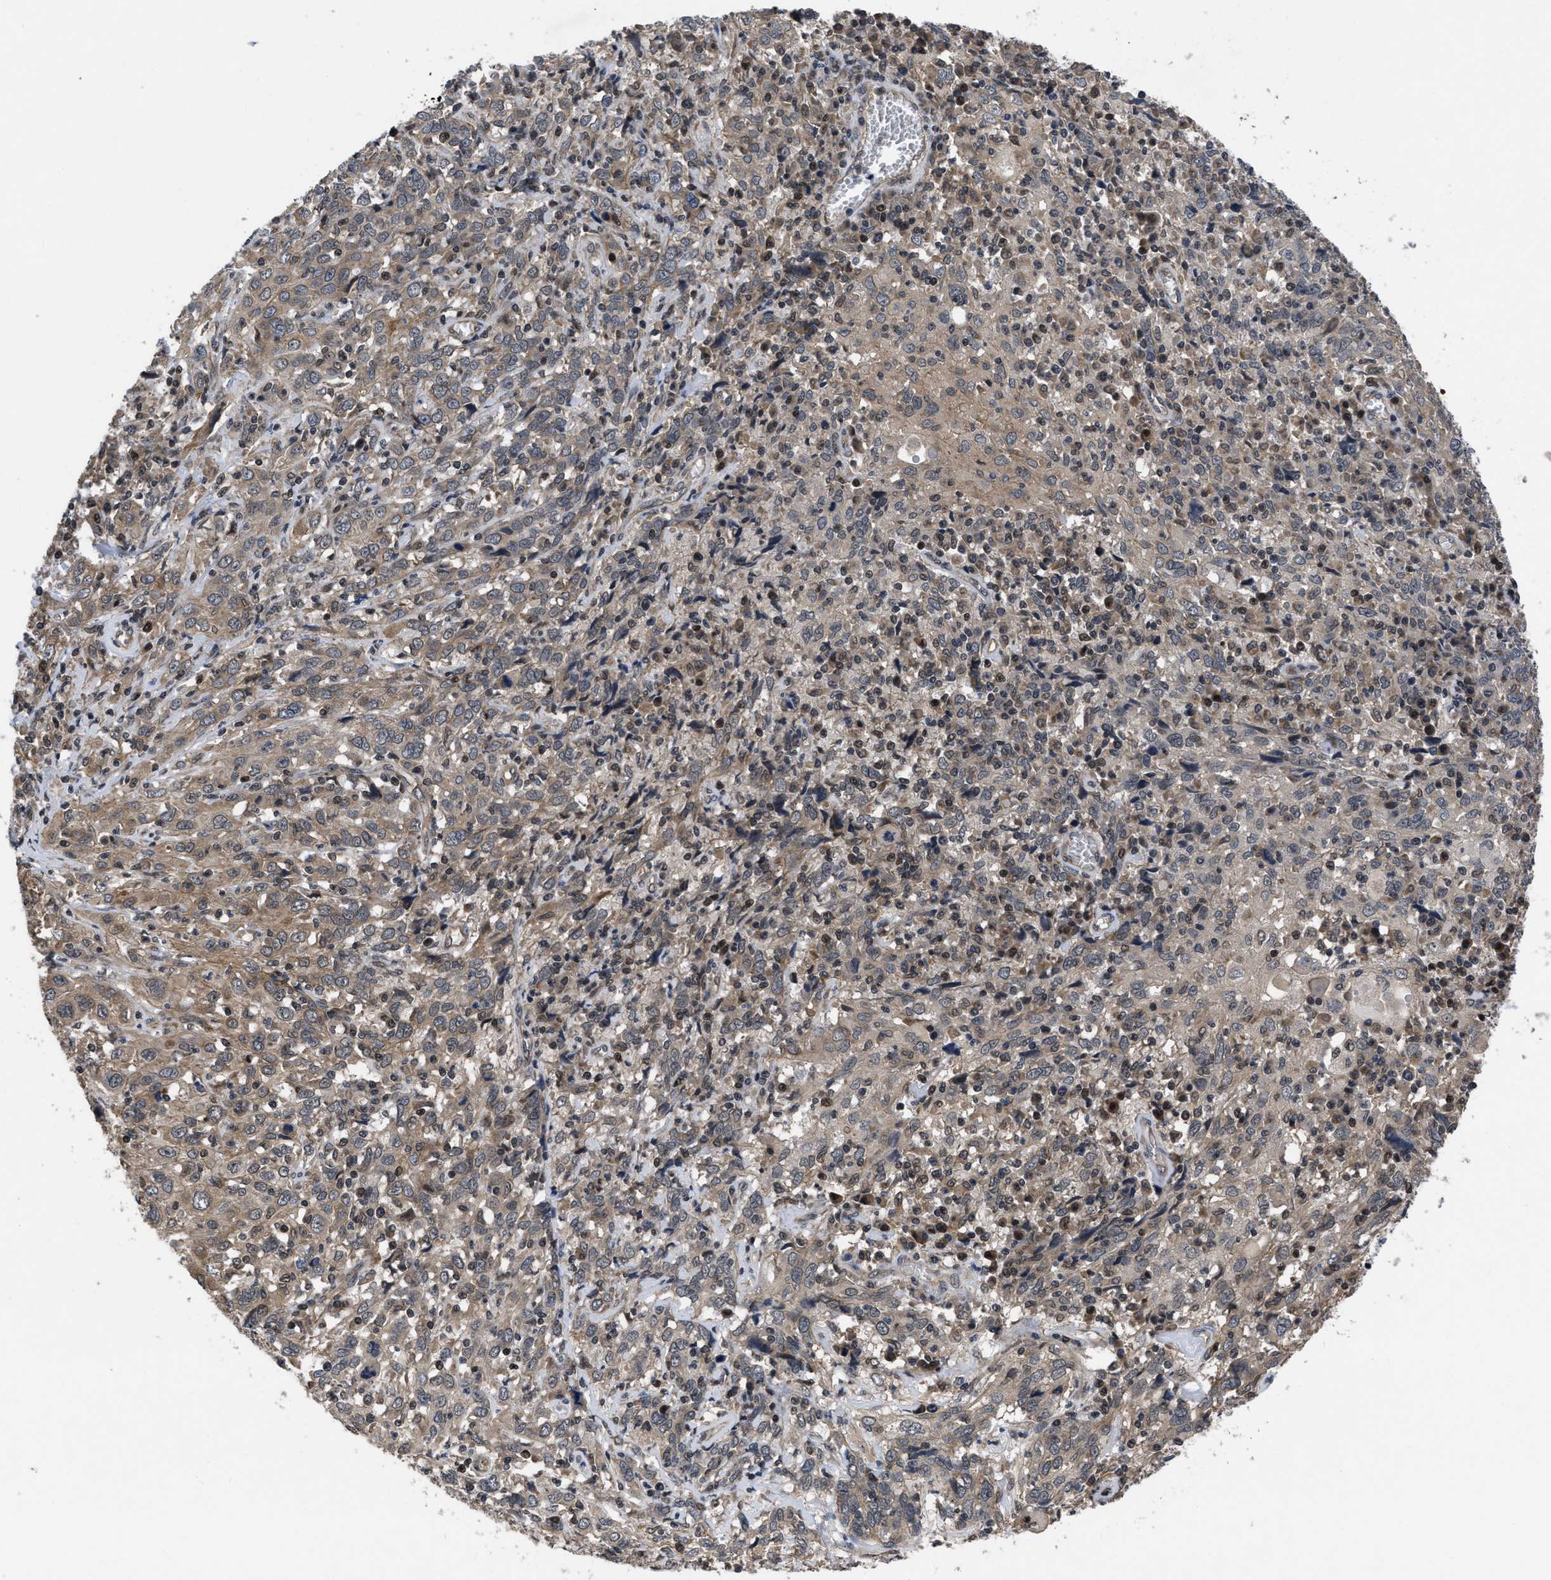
{"staining": {"intensity": "moderate", "quantity": ">75%", "location": "cytoplasmic/membranous"}, "tissue": "cervical cancer", "cell_type": "Tumor cells", "image_type": "cancer", "snomed": [{"axis": "morphology", "description": "Squamous cell carcinoma, NOS"}, {"axis": "topography", "description": "Cervix"}], "caption": "Human cervical squamous cell carcinoma stained with a protein marker shows moderate staining in tumor cells.", "gene": "DNAJC14", "patient": {"sex": "female", "age": 46}}